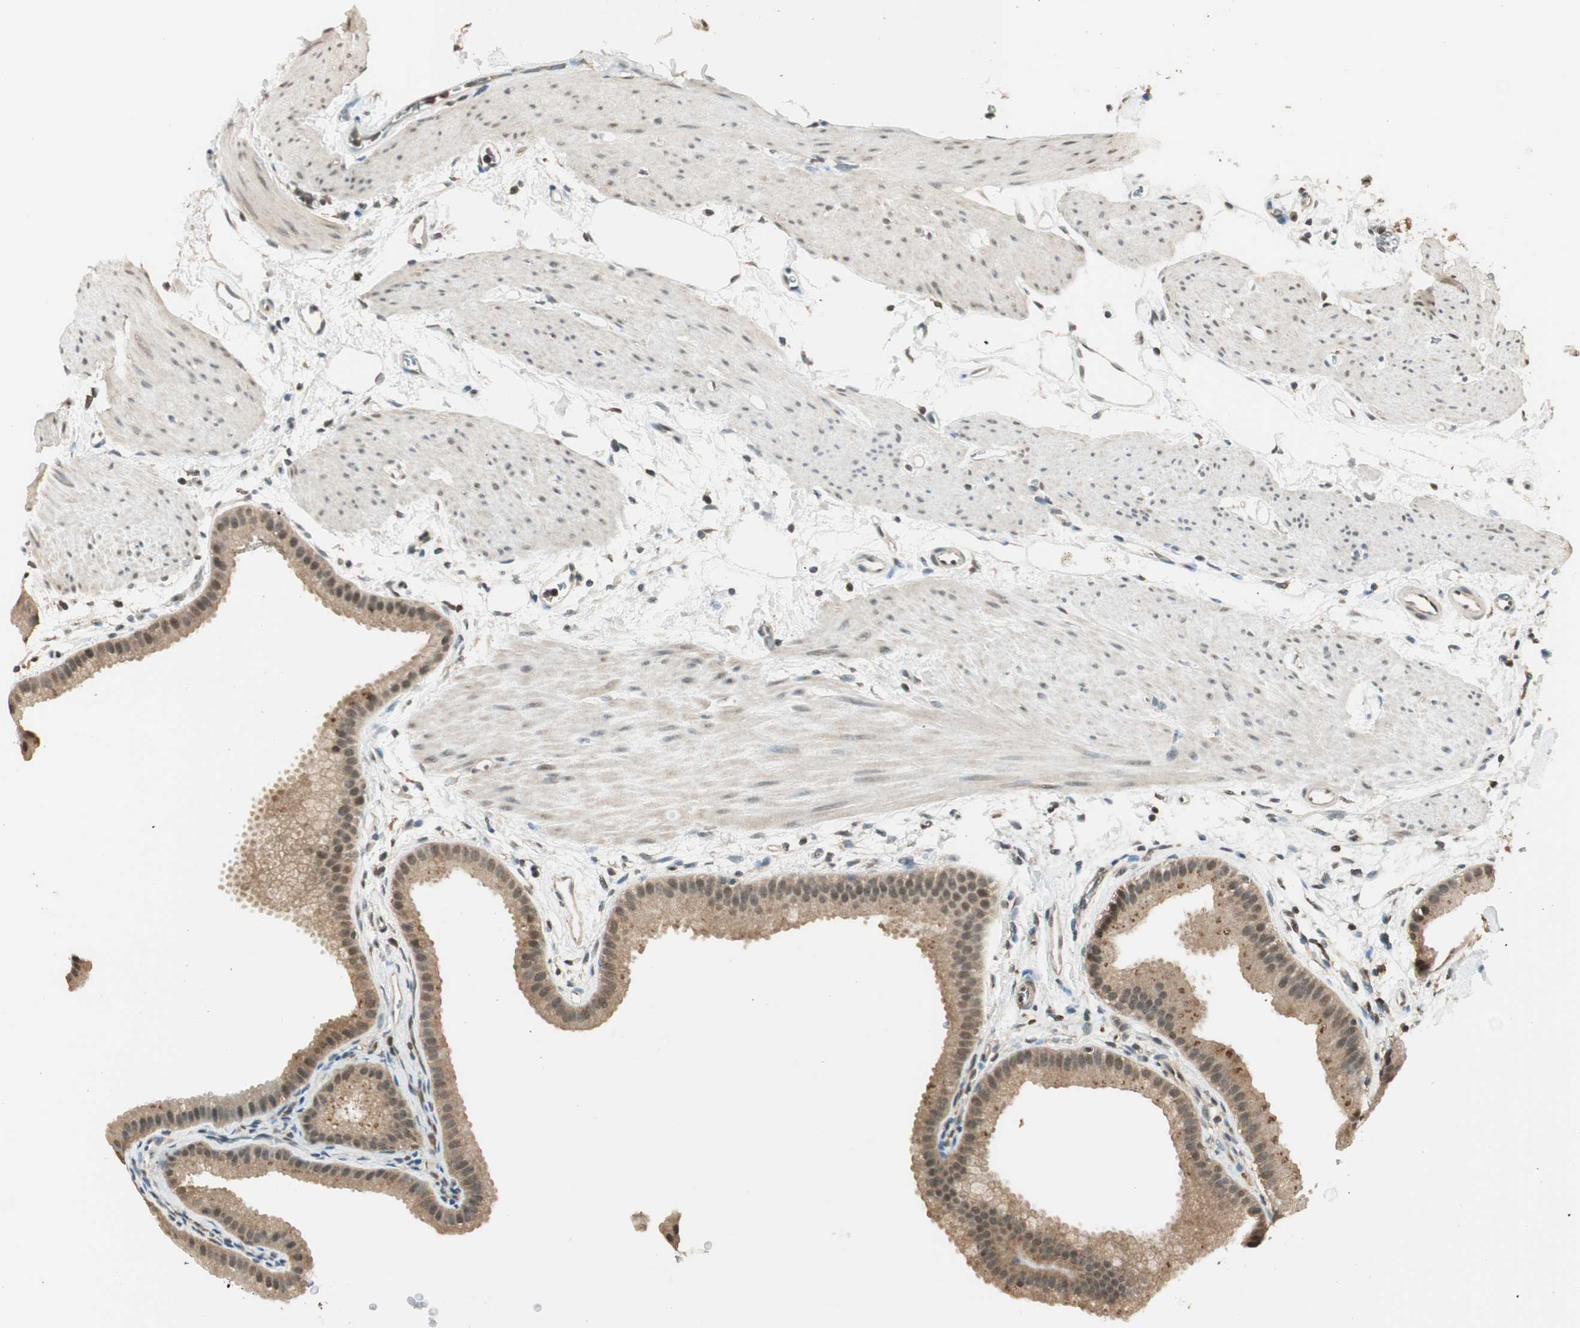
{"staining": {"intensity": "moderate", "quantity": ">75%", "location": "cytoplasmic/membranous"}, "tissue": "gallbladder", "cell_type": "Glandular cells", "image_type": "normal", "snomed": [{"axis": "morphology", "description": "Normal tissue, NOS"}, {"axis": "topography", "description": "Gallbladder"}], "caption": "Glandular cells reveal moderate cytoplasmic/membranous positivity in about >75% of cells in unremarkable gallbladder.", "gene": "USP5", "patient": {"sex": "female", "age": 64}}